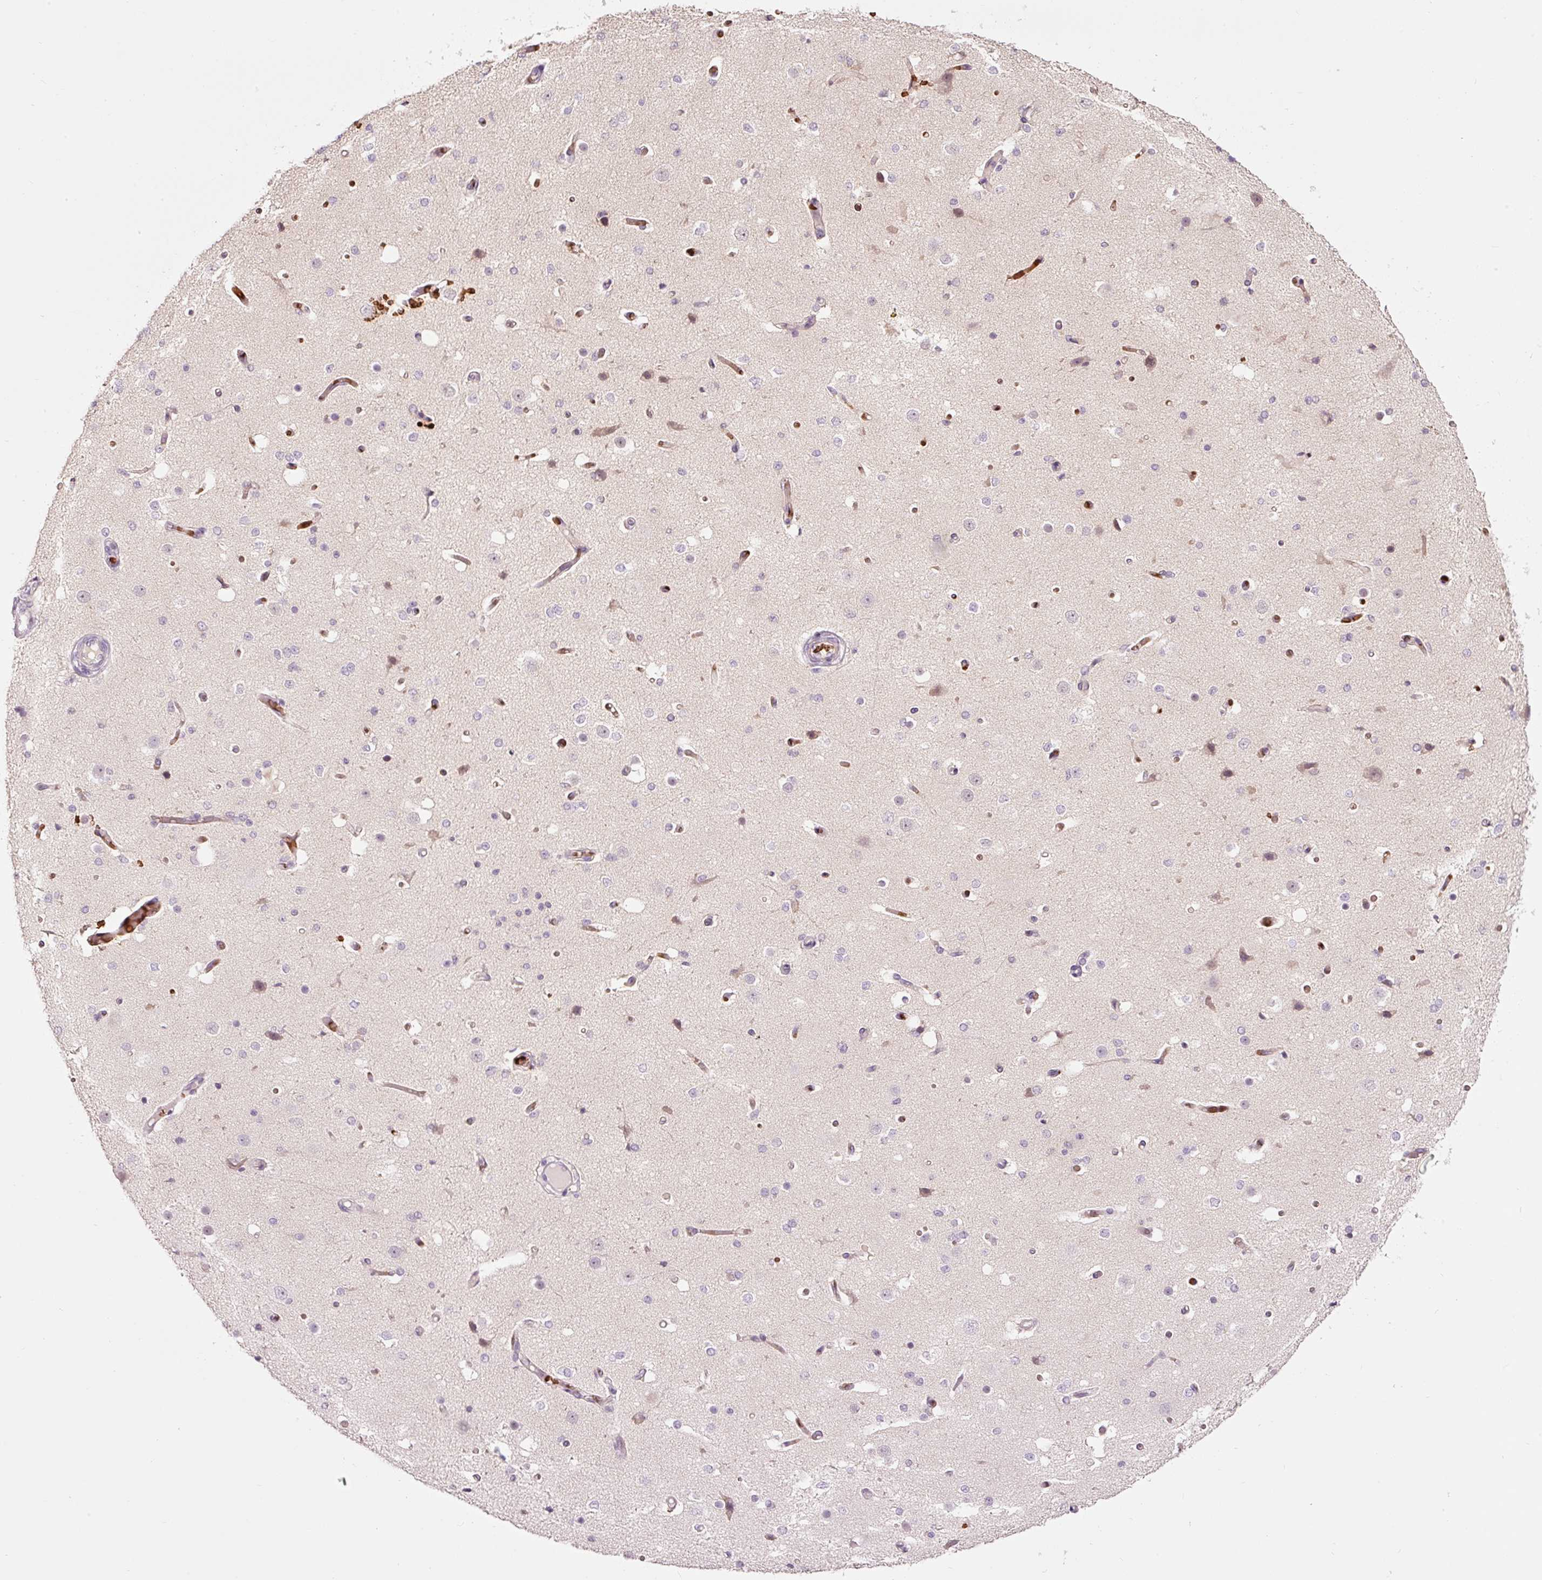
{"staining": {"intensity": "moderate", "quantity": "25%-75%", "location": "cytoplasmic/membranous"}, "tissue": "cerebral cortex", "cell_type": "Endothelial cells", "image_type": "normal", "snomed": [{"axis": "morphology", "description": "Normal tissue, NOS"}, {"axis": "morphology", "description": "Inflammation, NOS"}, {"axis": "topography", "description": "Cerebral cortex"}], "caption": "IHC (DAB (3,3'-diaminobenzidine)) staining of normal cerebral cortex demonstrates moderate cytoplasmic/membranous protein staining in approximately 25%-75% of endothelial cells.", "gene": "LDHAL6B", "patient": {"sex": "male", "age": 6}}